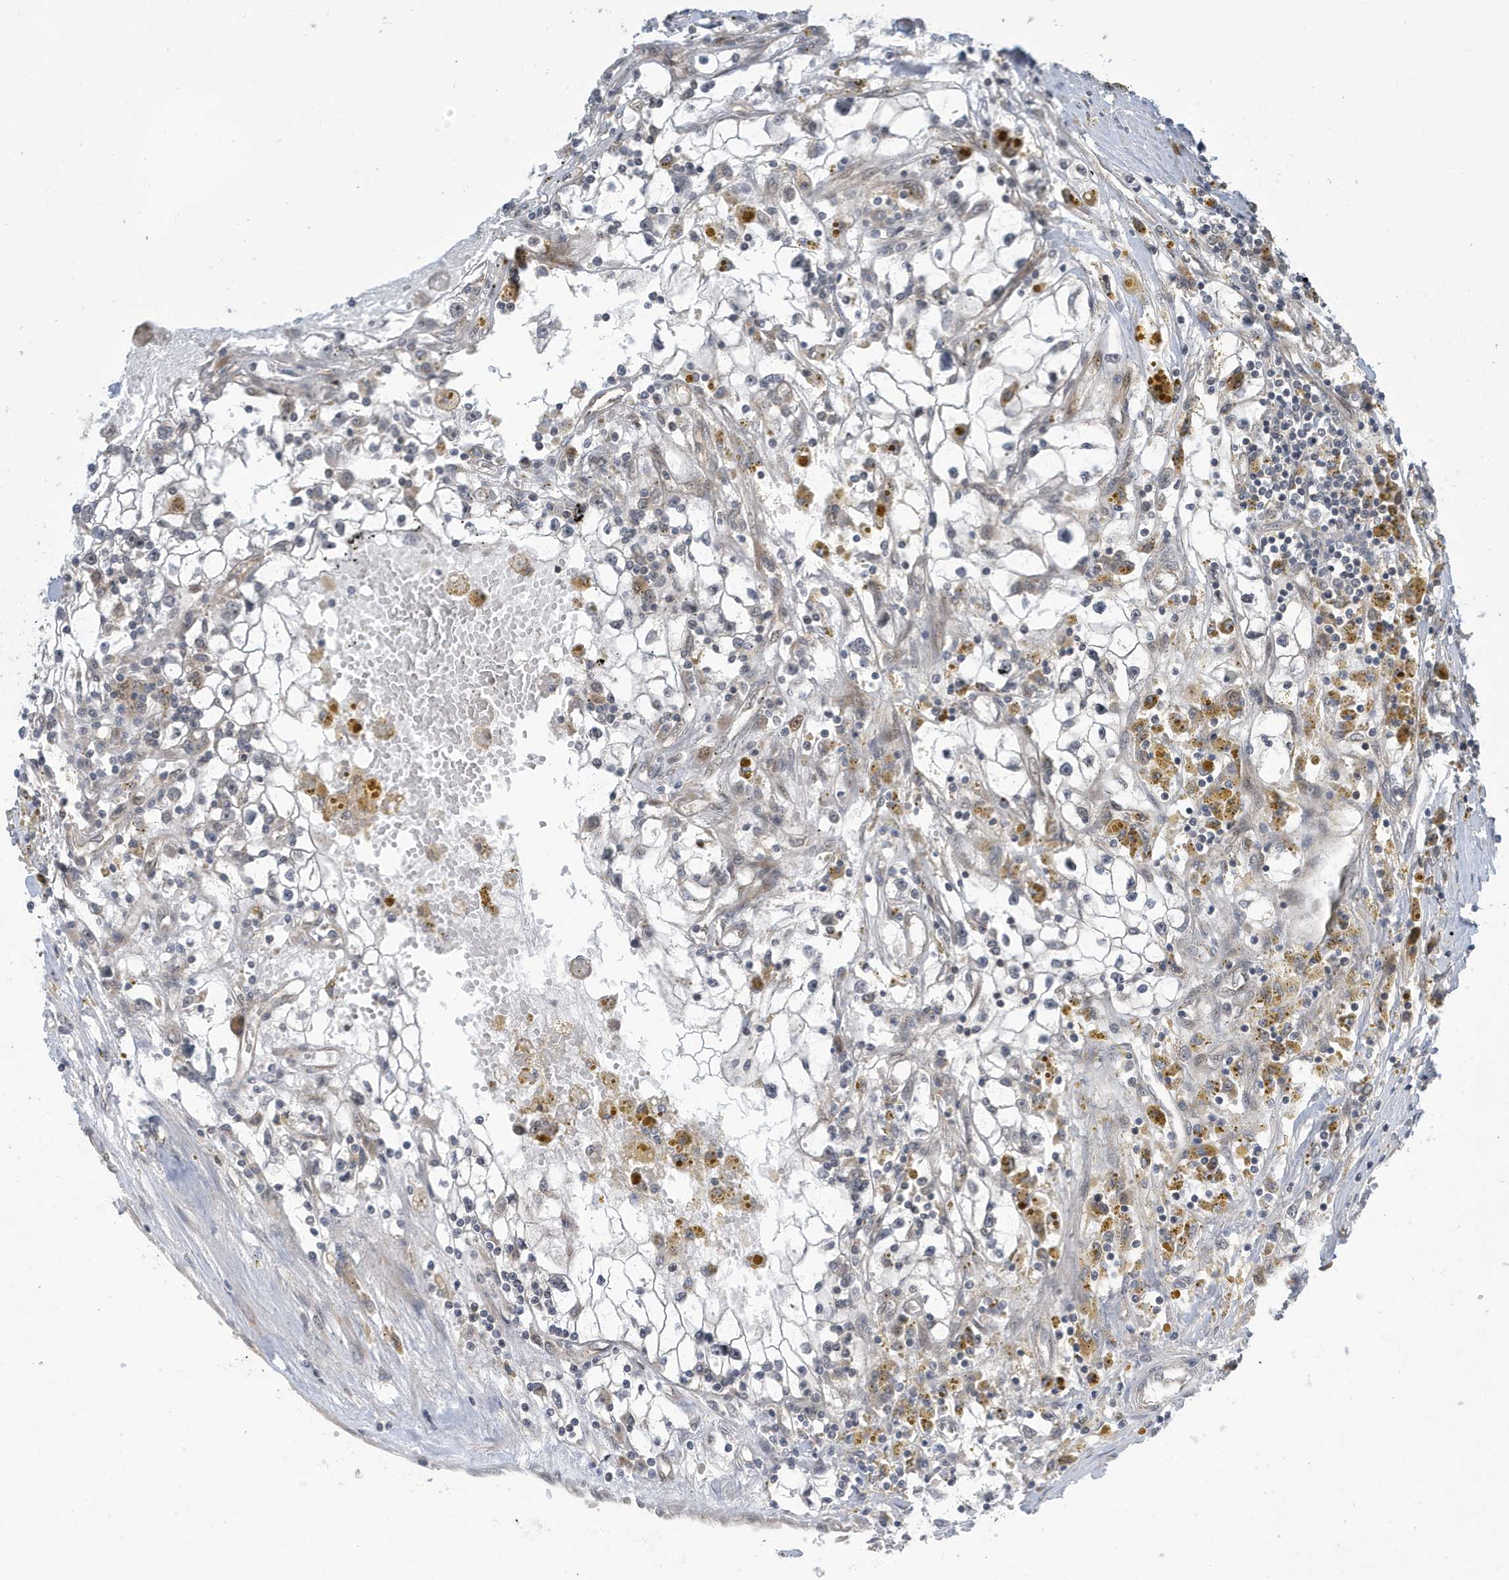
{"staining": {"intensity": "negative", "quantity": "none", "location": "none"}, "tissue": "renal cancer", "cell_type": "Tumor cells", "image_type": "cancer", "snomed": [{"axis": "morphology", "description": "Adenocarcinoma, NOS"}, {"axis": "topography", "description": "Kidney"}], "caption": "Immunohistochemical staining of human adenocarcinoma (renal) displays no significant expression in tumor cells. (DAB immunohistochemistry (IHC) visualized using brightfield microscopy, high magnification).", "gene": "NCOA7", "patient": {"sex": "male", "age": 56}}